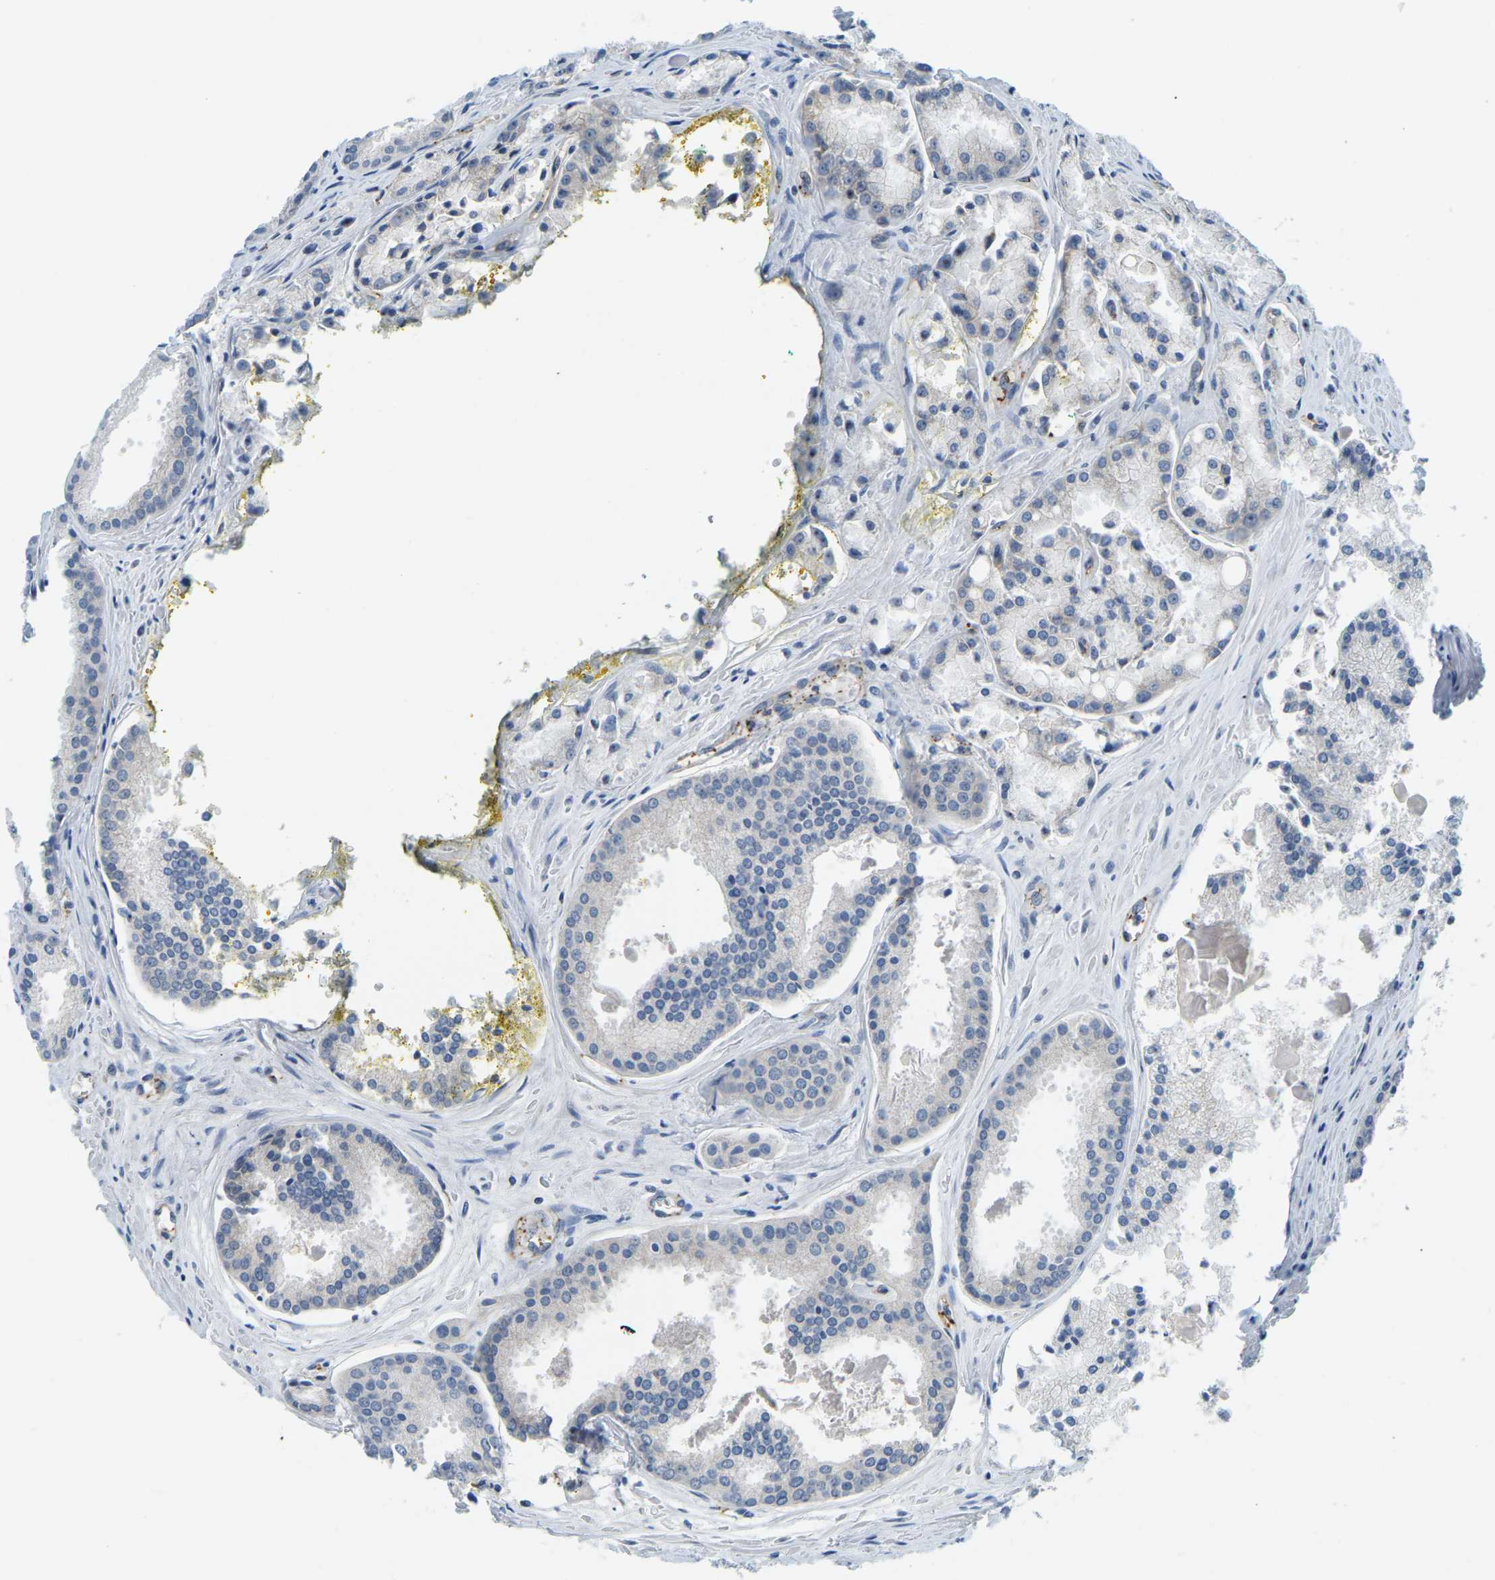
{"staining": {"intensity": "negative", "quantity": "none", "location": "none"}, "tissue": "prostate cancer", "cell_type": "Tumor cells", "image_type": "cancer", "snomed": [{"axis": "morphology", "description": "Adenocarcinoma, Low grade"}, {"axis": "topography", "description": "Prostate"}], "caption": "High power microscopy image of an immunohistochemistry (IHC) histopathology image of prostate cancer, revealing no significant staining in tumor cells.", "gene": "RRP1", "patient": {"sex": "male", "age": 64}}